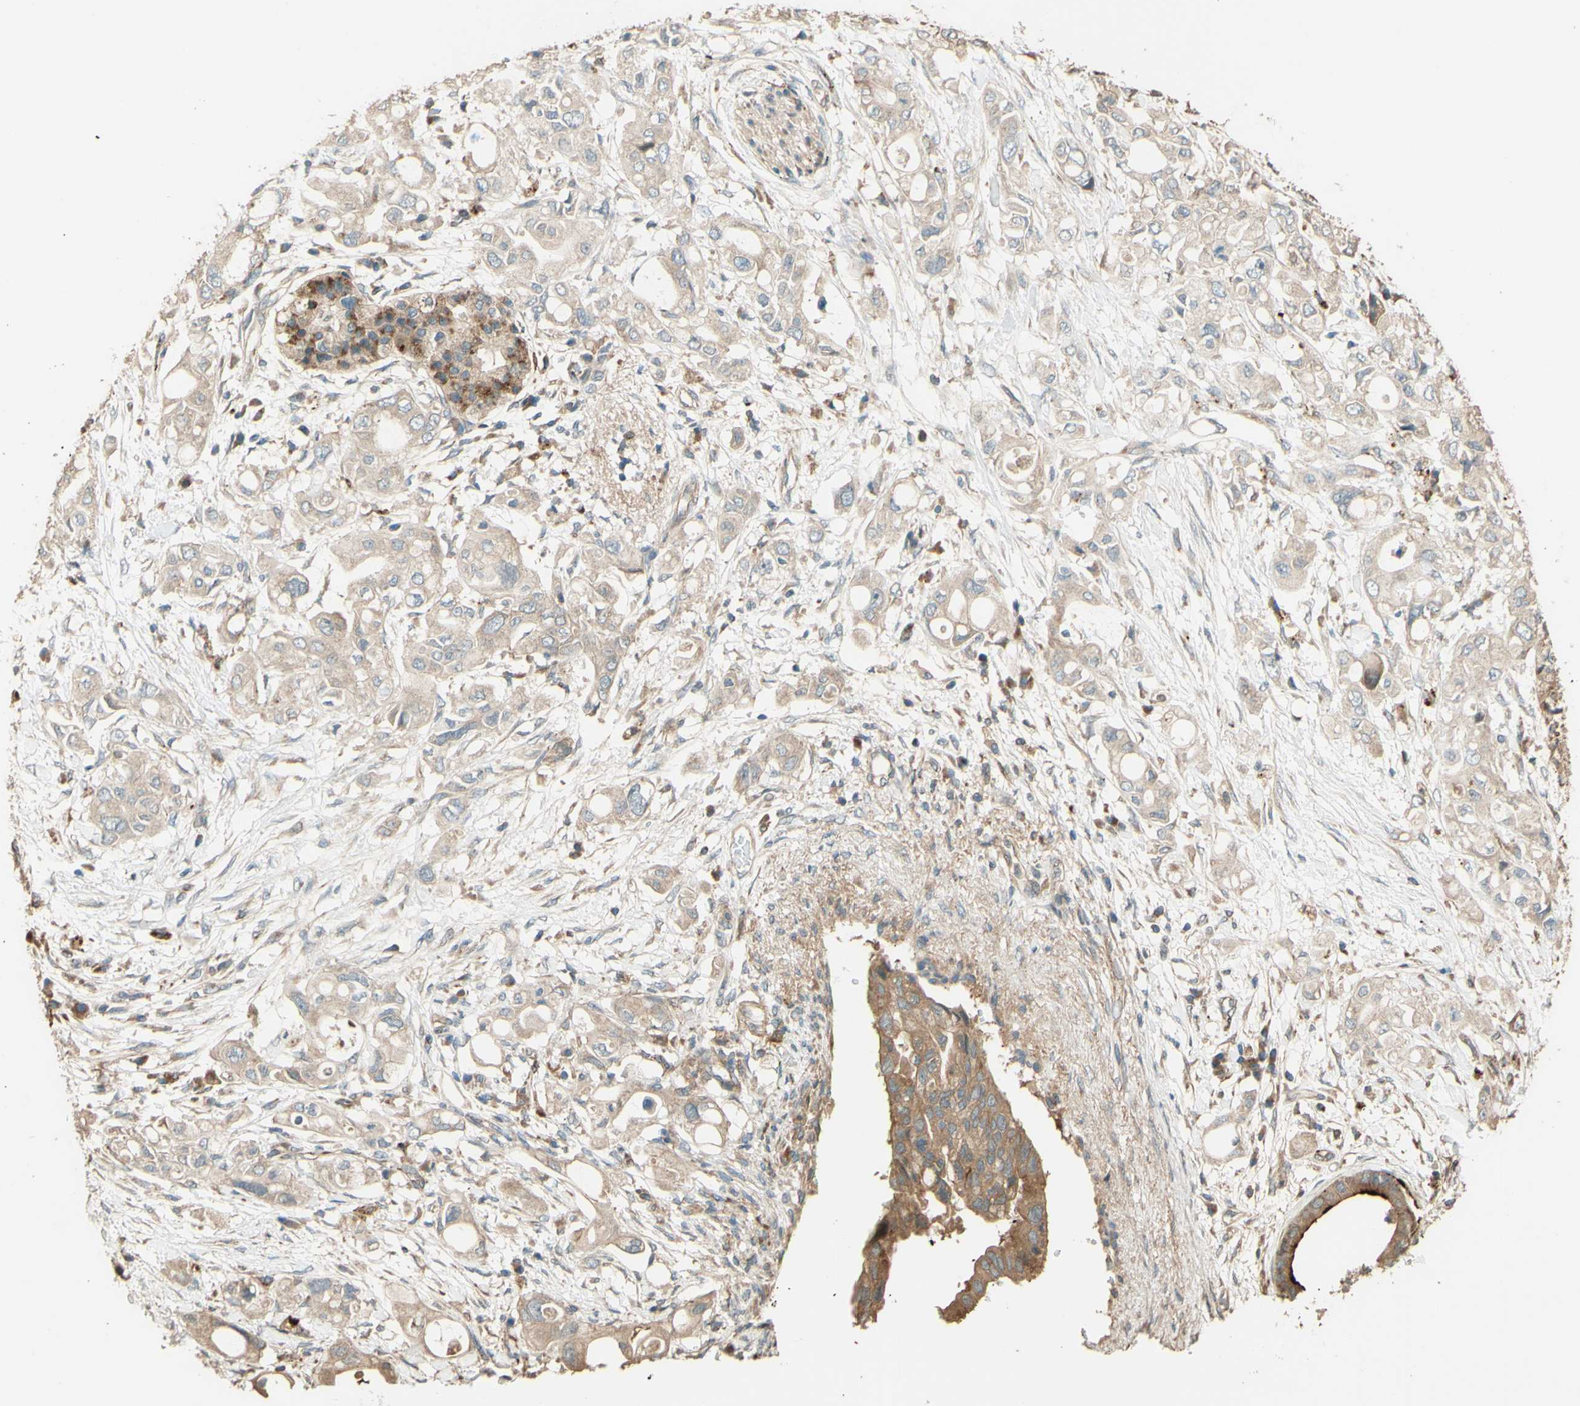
{"staining": {"intensity": "weak", "quantity": ">75%", "location": "cytoplasmic/membranous"}, "tissue": "pancreatic cancer", "cell_type": "Tumor cells", "image_type": "cancer", "snomed": [{"axis": "morphology", "description": "Adenocarcinoma, NOS"}, {"axis": "topography", "description": "Pancreas"}], "caption": "The immunohistochemical stain highlights weak cytoplasmic/membranous staining in tumor cells of pancreatic cancer (adenocarcinoma) tissue.", "gene": "RNF19A", "patient": {"sex": "female", "age": 56}}